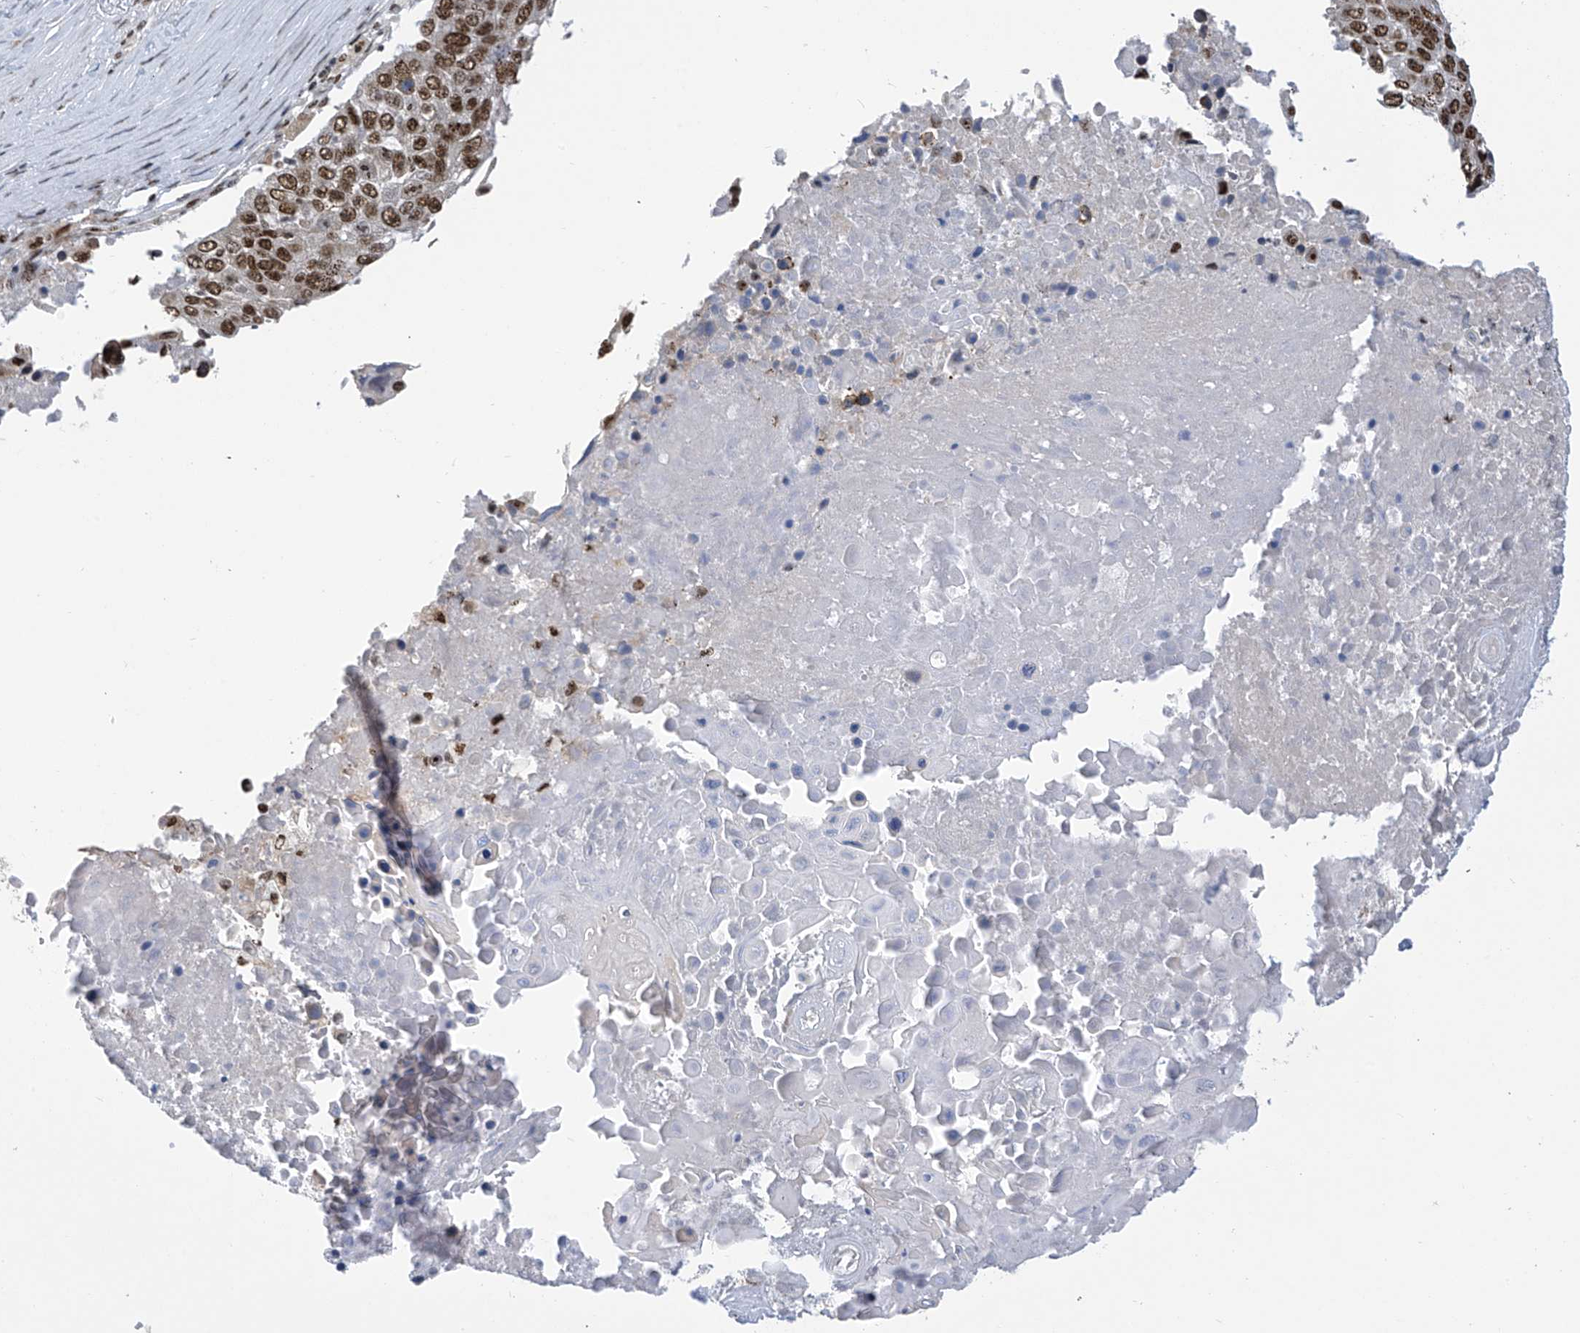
{"staining": {"intensity": "moderate", "quantity": ">75%", "location": "cytoplasmic/membranous,nuclear"}, "tissue": "lung cancer", "cell_type": "Tumor cells", "image_type": "cancer", "snomed": [{"axis": "morphology", "description": "Squamous cell carcinoma, NOS"}, {"axis": "topography", "description": "Lung"}], "caption": "Immunohistochemical staining of human lung cancer demonstrates medium levels of moderate cytoplasmic/membranous and nuclear positivity in about >75% of tumor cells. (brown staining indicates protein expression, while blue staining denotes nuclei).", "gene": "APLF", "patient": {"sex": "male", "age": 66}}